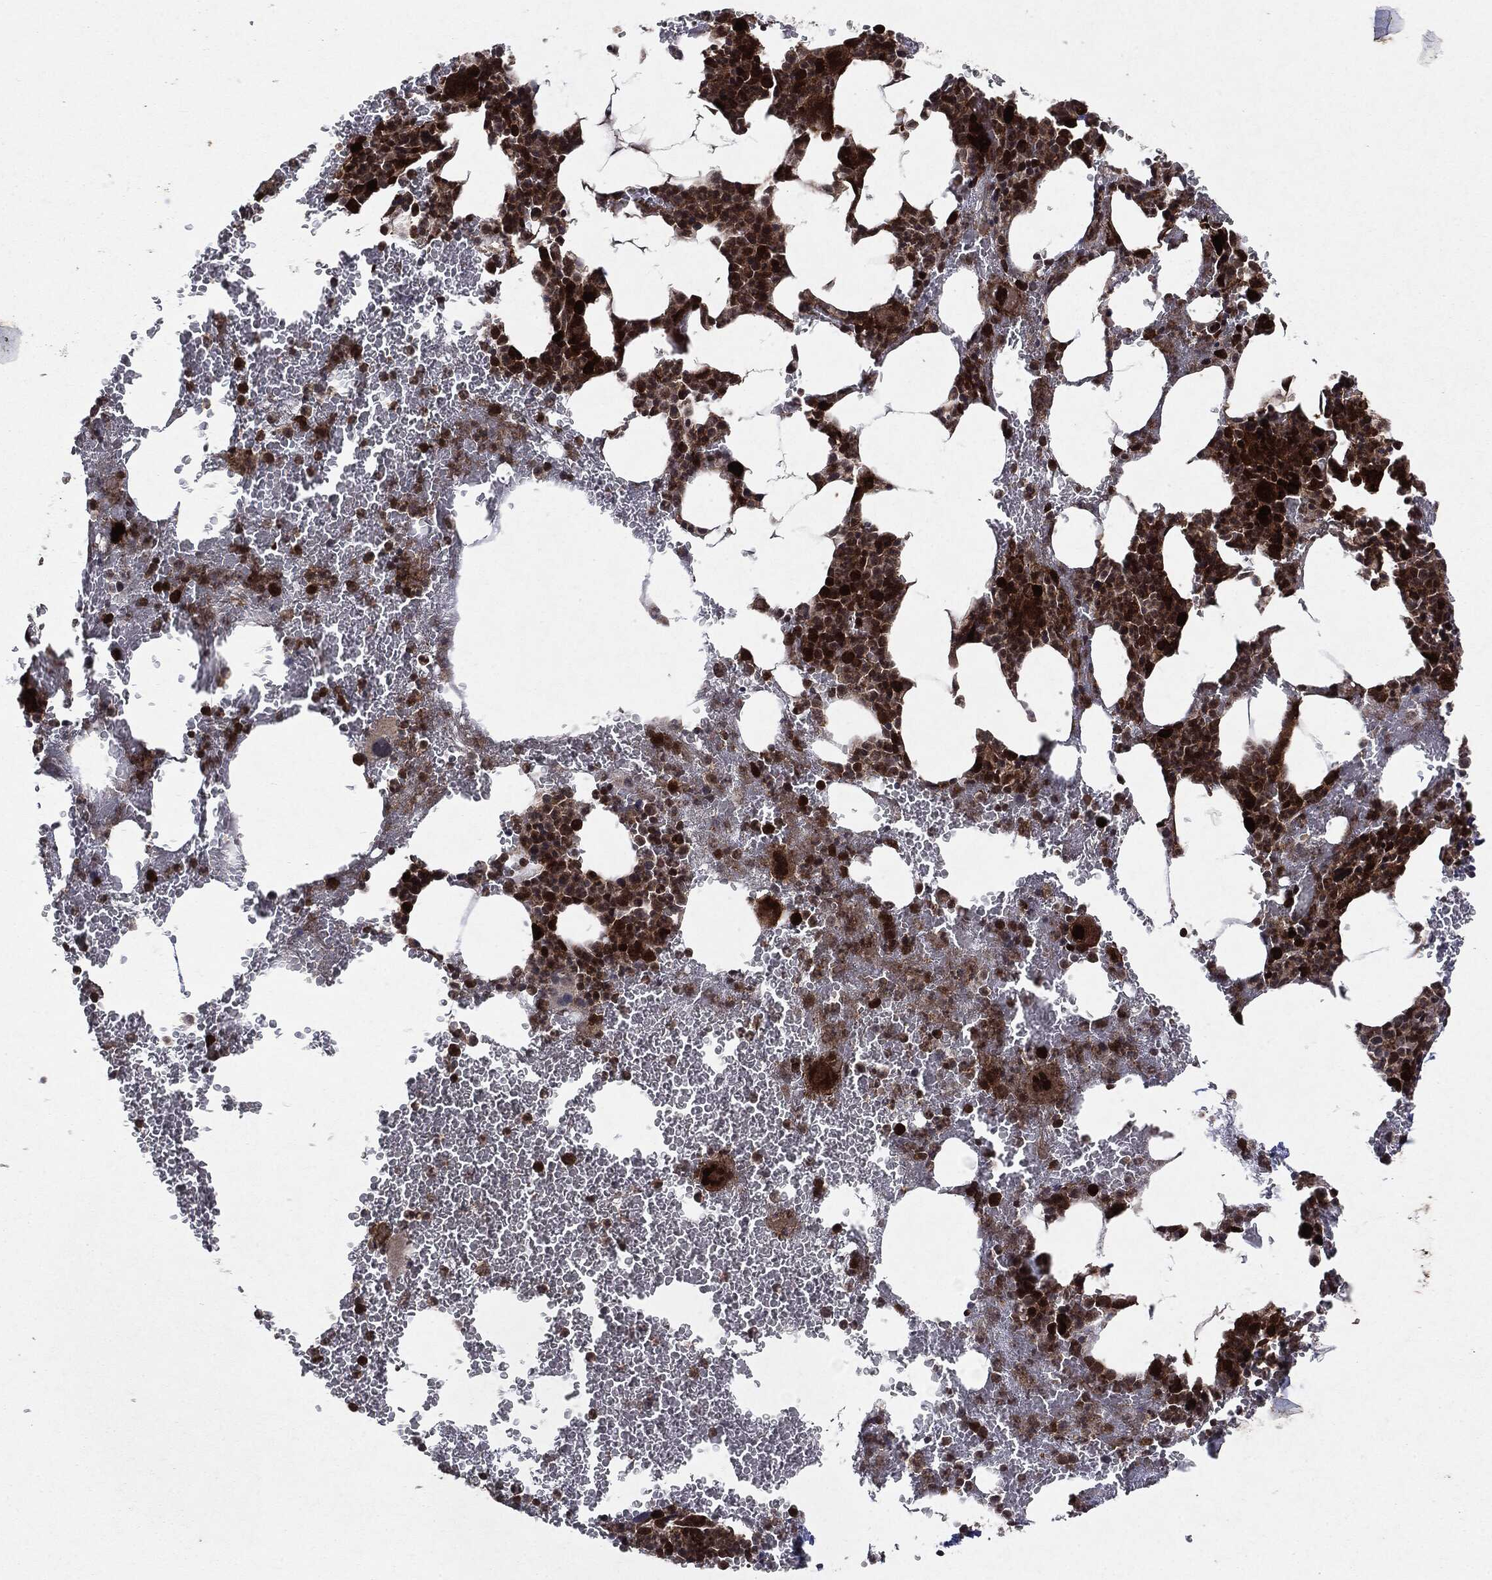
{"staining": {"intensity": "strong", "quantity": ">75%", "location": "cytoplasmic/membranous,nuclear"}, "tissue": "bone marrow", "cell_type": "Hematopoietic cells", "image_type": "normal", "snomed": [{"axis": "morphology", "description": "Normal tissue, NOS"}, {"axis": "topography", "description": "Bone marrow"}], "caption": "Normal bone marrow shows strong cytoplasmic/membranous,nuclear positivity in about >75% of hematopoietic cells, visualized by immunohistochemistry. (DAB (3,3'-diaminobenzidine) IHC with brightfield microscopy, high magnification).", "gene": "OTUB1", "patient": {"sex": "male", "age": 91}}